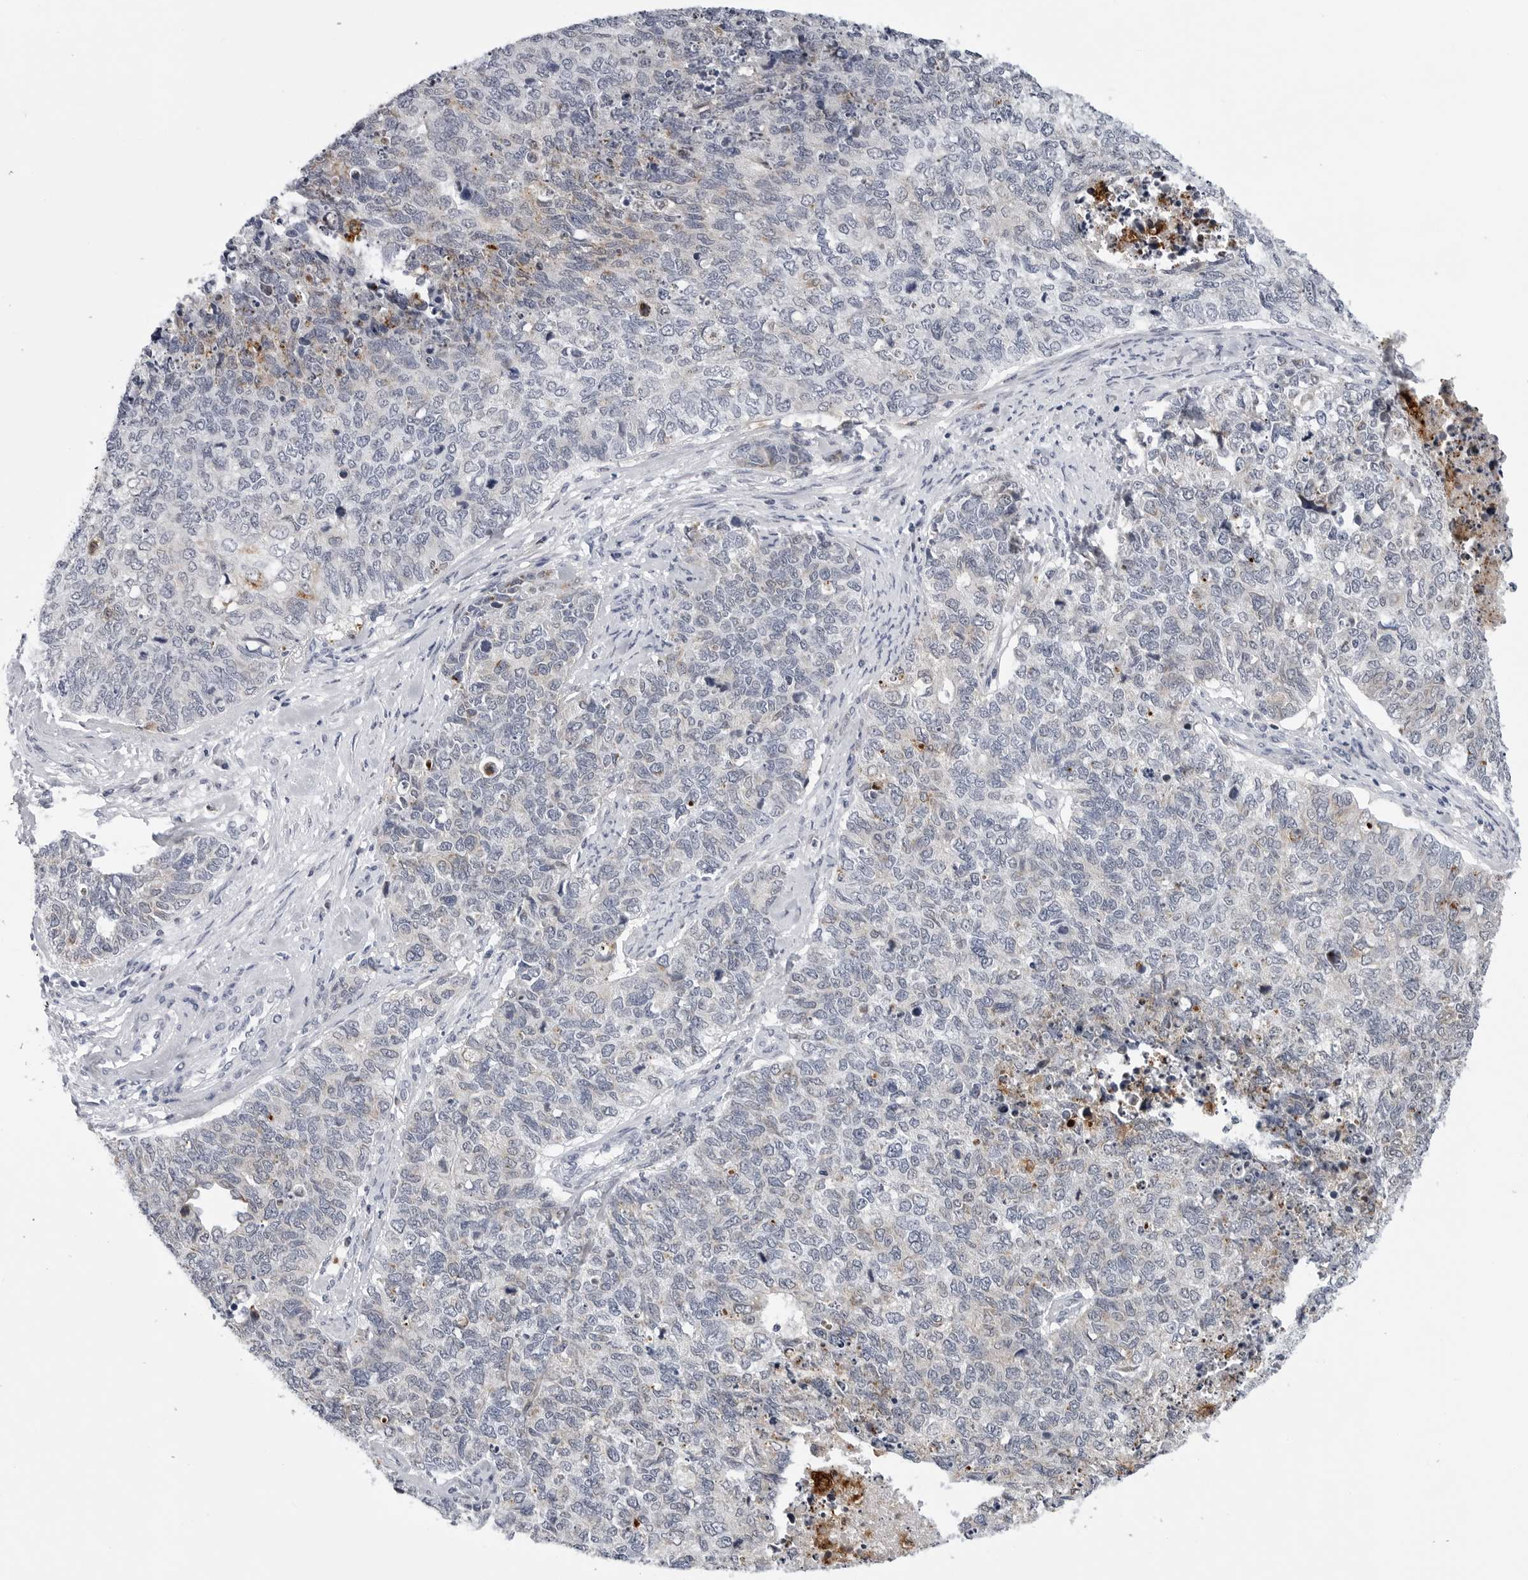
{"staining": {"intensity": "negative", "quantity": "none", "location": "none"}, "tissue": "cervical cancer", "cell_type": "Tumor cells", "image_type": "cancer", "snomed": [{"axis": "morphology", "description": "Squamous cell carcinoma, NOS"}, {"axis": "topography", "description": "Cervix"}], "caption": "This is a image of IHC staining of cervical cancer (squamous cell carcinoma), which shows no staining in tumor cells.", "gene": "CDK20", "patient": {"sex": "female", "age": 63}}